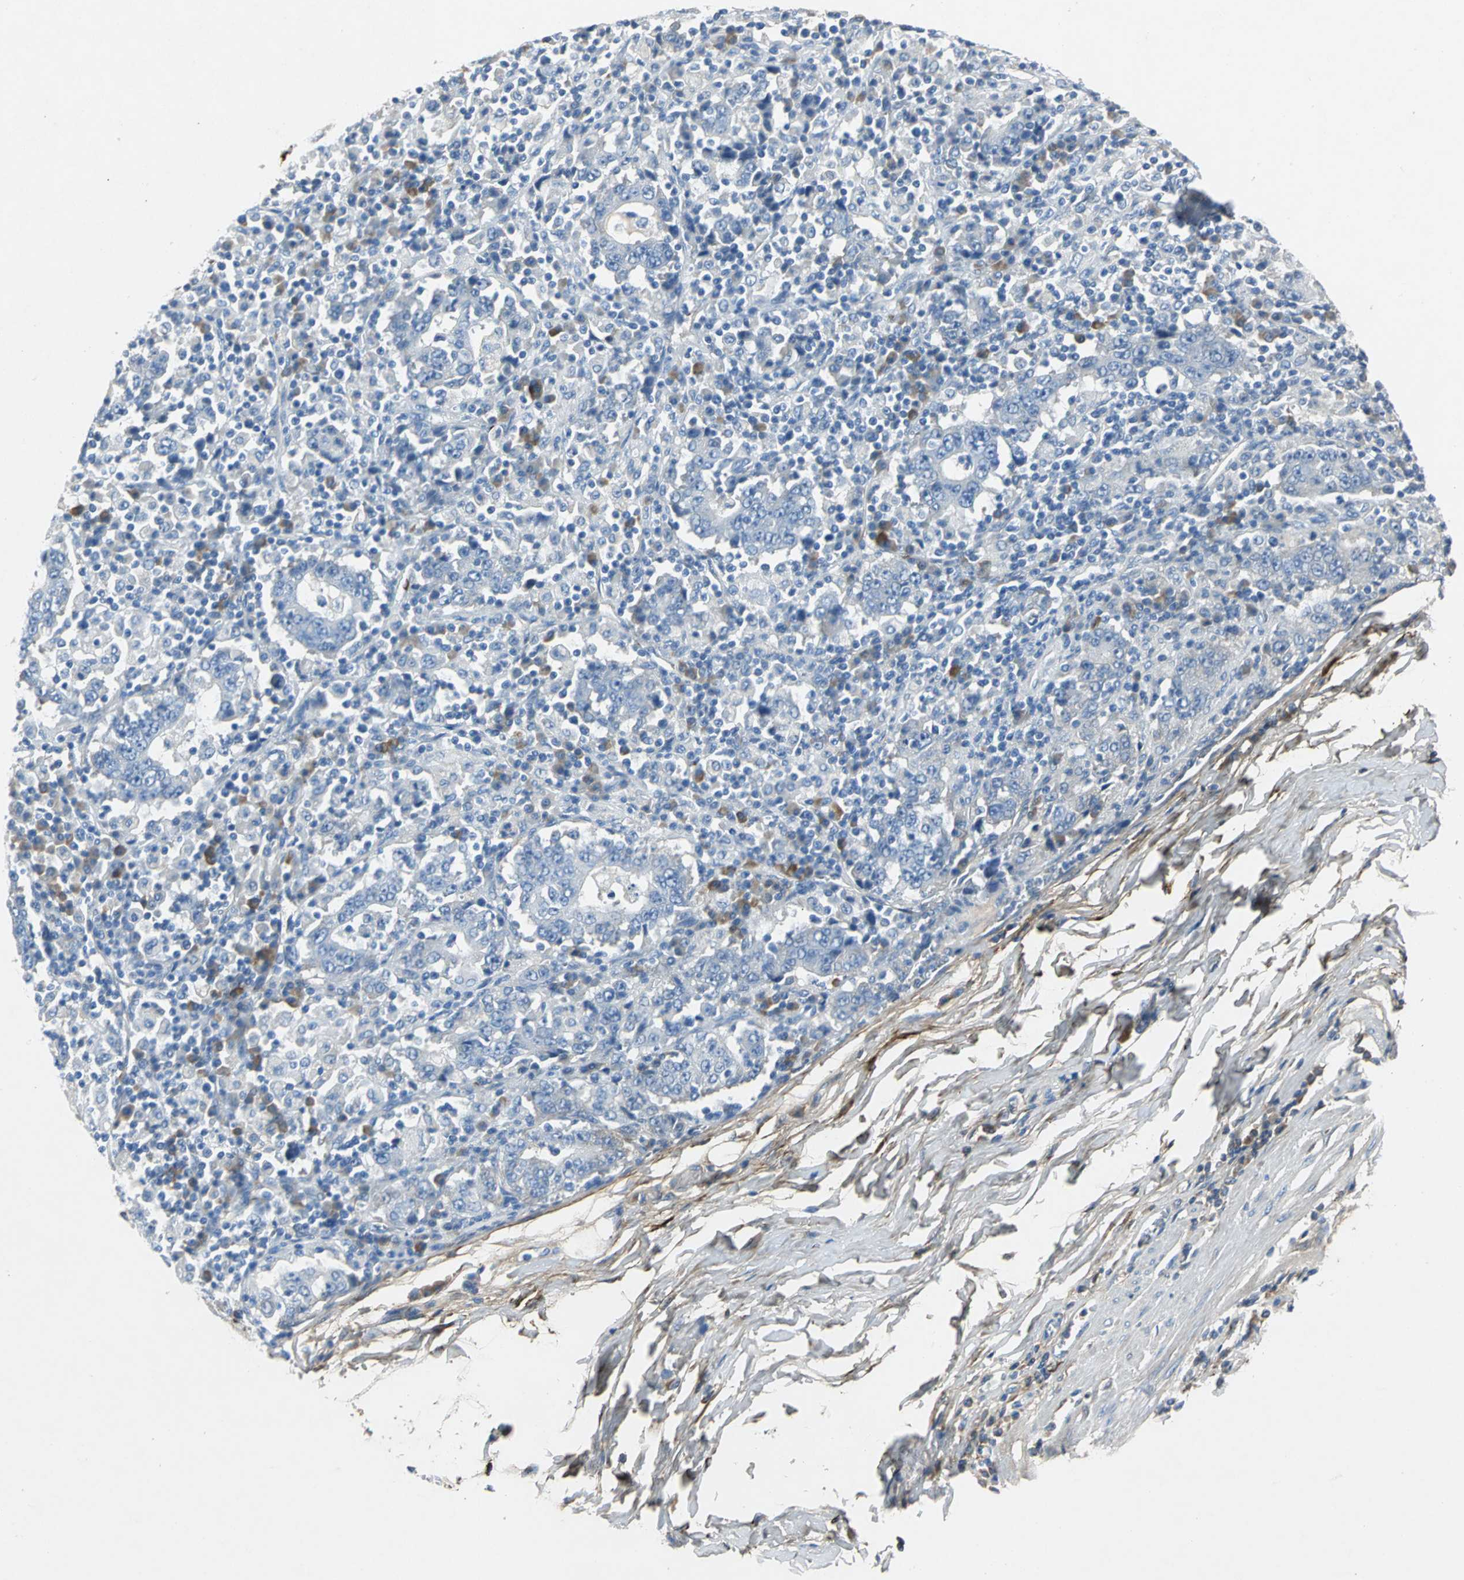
{"staining": {"intensity": "negative", "quantity": "none", "location": "none"}, "tissue": "stomach cancer", "cell_type": "Tumor cells", "image_type": "cancer", "snomed": [{"axis": "morphology", "description": "Normal tissue, NOS"}, {"axis": "morphology", "description": "Adenocarcinoma, NOS"}, {"axis": "topography", "description": "Stomach, upper"}, {"axis": "topography", "description": "Stomach"}], "caption": "DAB (3,3'-diaminobenzidine) immunohistochemical staining of stomach cancer (adenocarcinoma) shows no significant staining in tumor cells.", "gene": "EFNB3", "patient": {"sex": "male", "age": 59}}